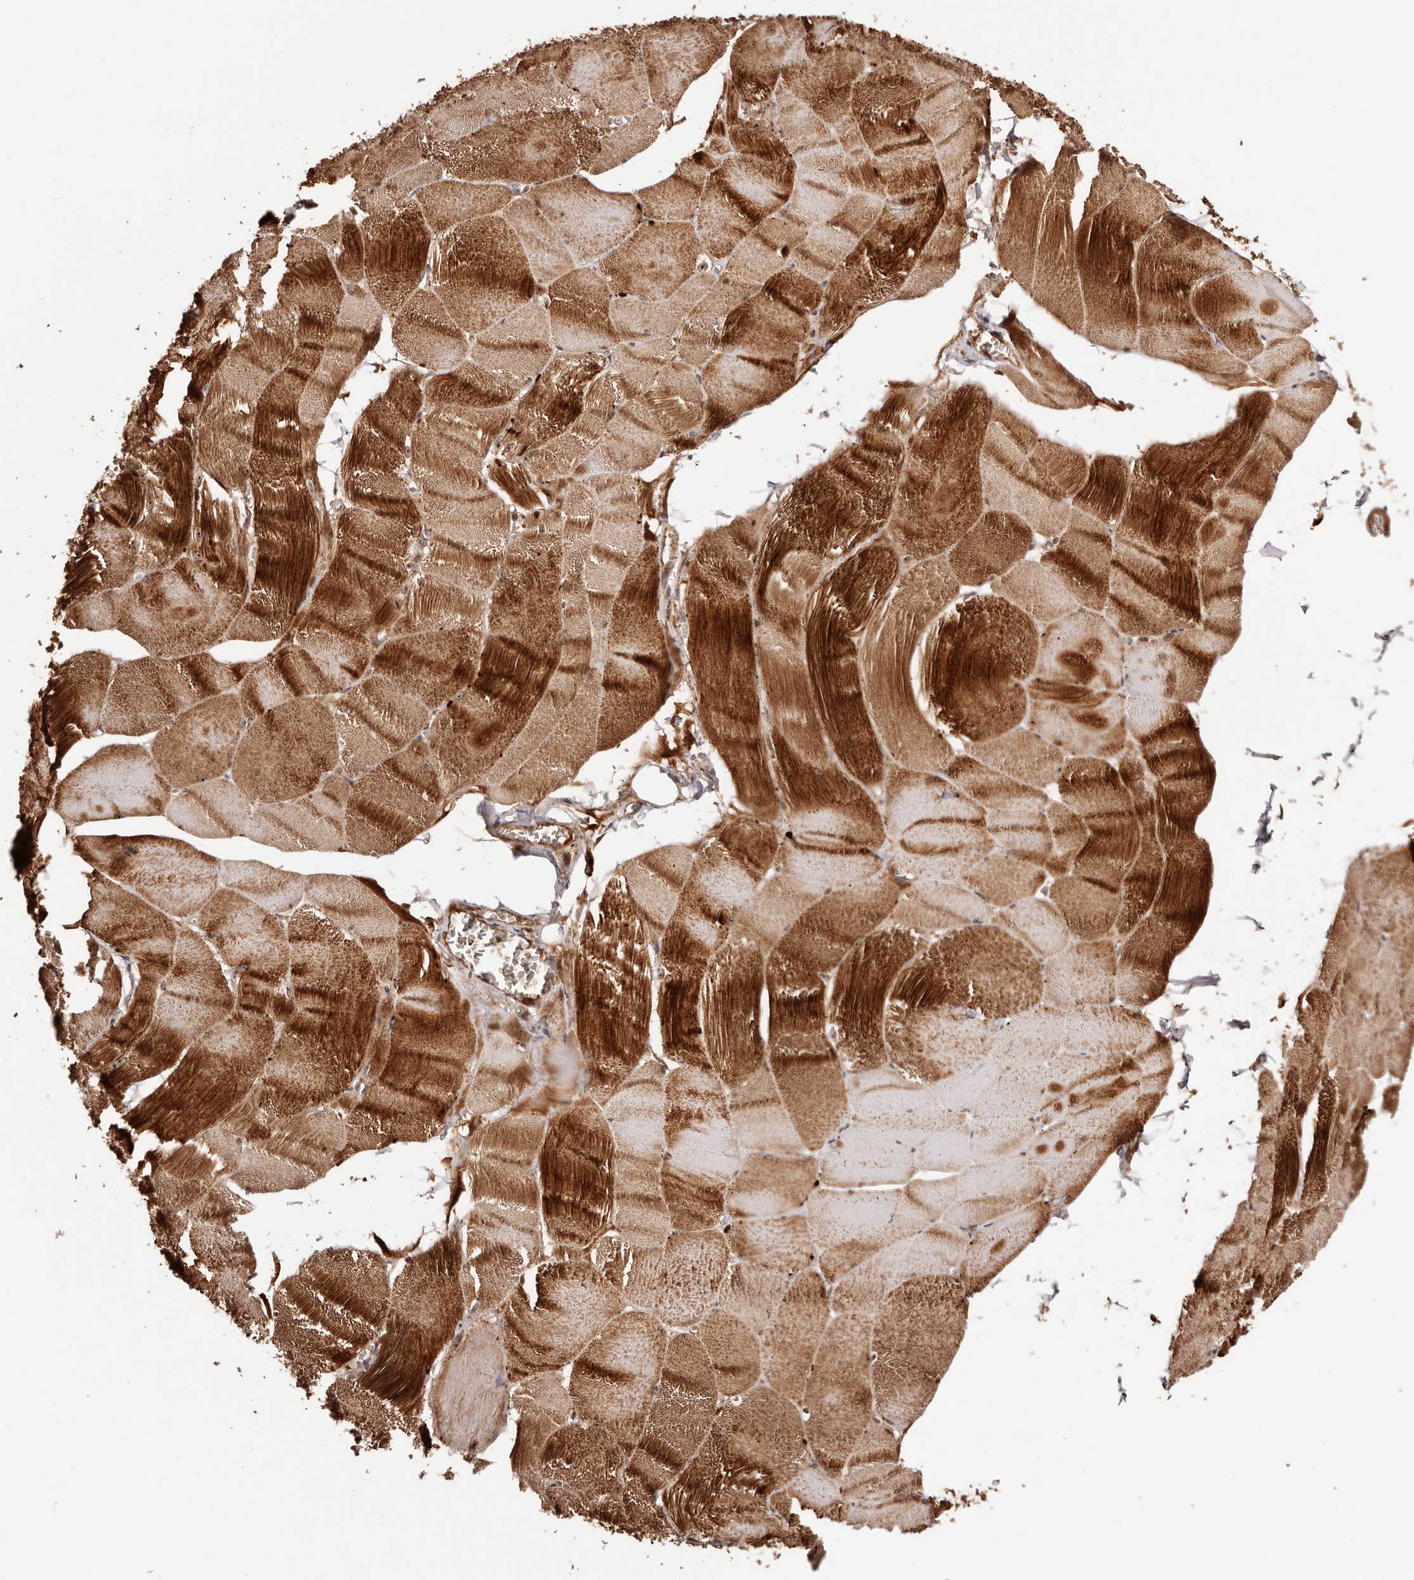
{"staining": {"intensity": "strong", "quantity": ">75%", "location": "cytoplasmic/membranous"}, "tissue": "skeletal muscle", "cell_type": "Myocytes", "image_type": "normal", "snomed": [{"axis": "morphology", "description": "Normal tissue, NOS"}, {"axis": "morphology", "description": "Basal cell carcinoma"}, {"axis": "topography", "description": "Skeletal muscle"}], "caption": "DAB (3,3'-diaminobenzidine) immunohistochemical staining of normal human skeletal muscle exhibits strong cytoplasmic/membranous protein positivity in approximately >75% of myocytes. The protein of interest is stained brown, and the nuclei are stained in blue (DAB (3,3'-diaminobenzidine) IHC with brightfield microscopy, high magnification).", "gene": "PTPN22", "patient": {"sex": "female", "age": 64}}